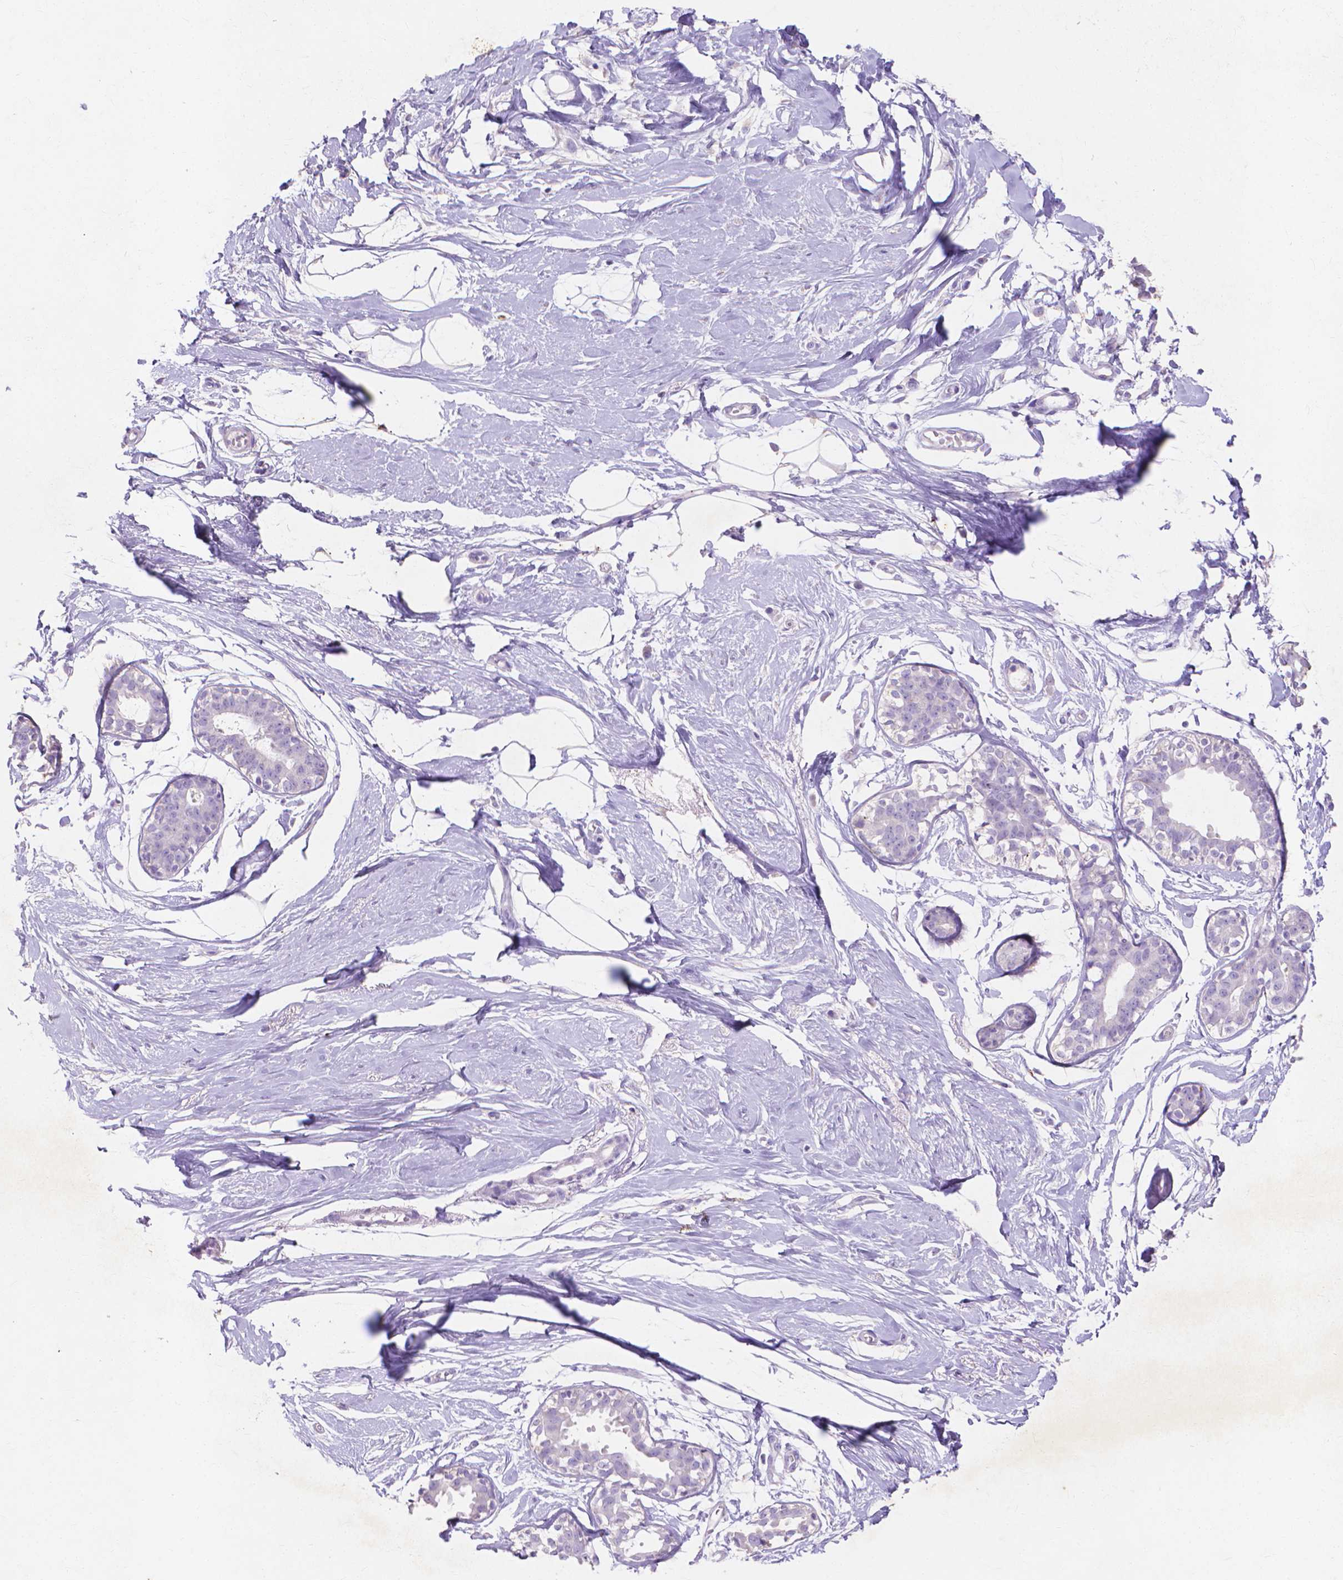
{"staining": {"intensity": "negative", "quantity": "none", "location": "none"}, "tissue": "breast", "cell_type": "Adipocytes", "image_type": "normal", "snomed": [{"axis": "morphology", "description": "Normal tissue, NOS"}, {"axis": "topography", "description": "Breast"}], "caption": "An image of human breast is negative for staining in adipocytes. (Immunohistochemistry (ihc), brightfield microscopy, high magnification).", "gene": "MMP11", "patient": {"sex": "female", "age": 49}}